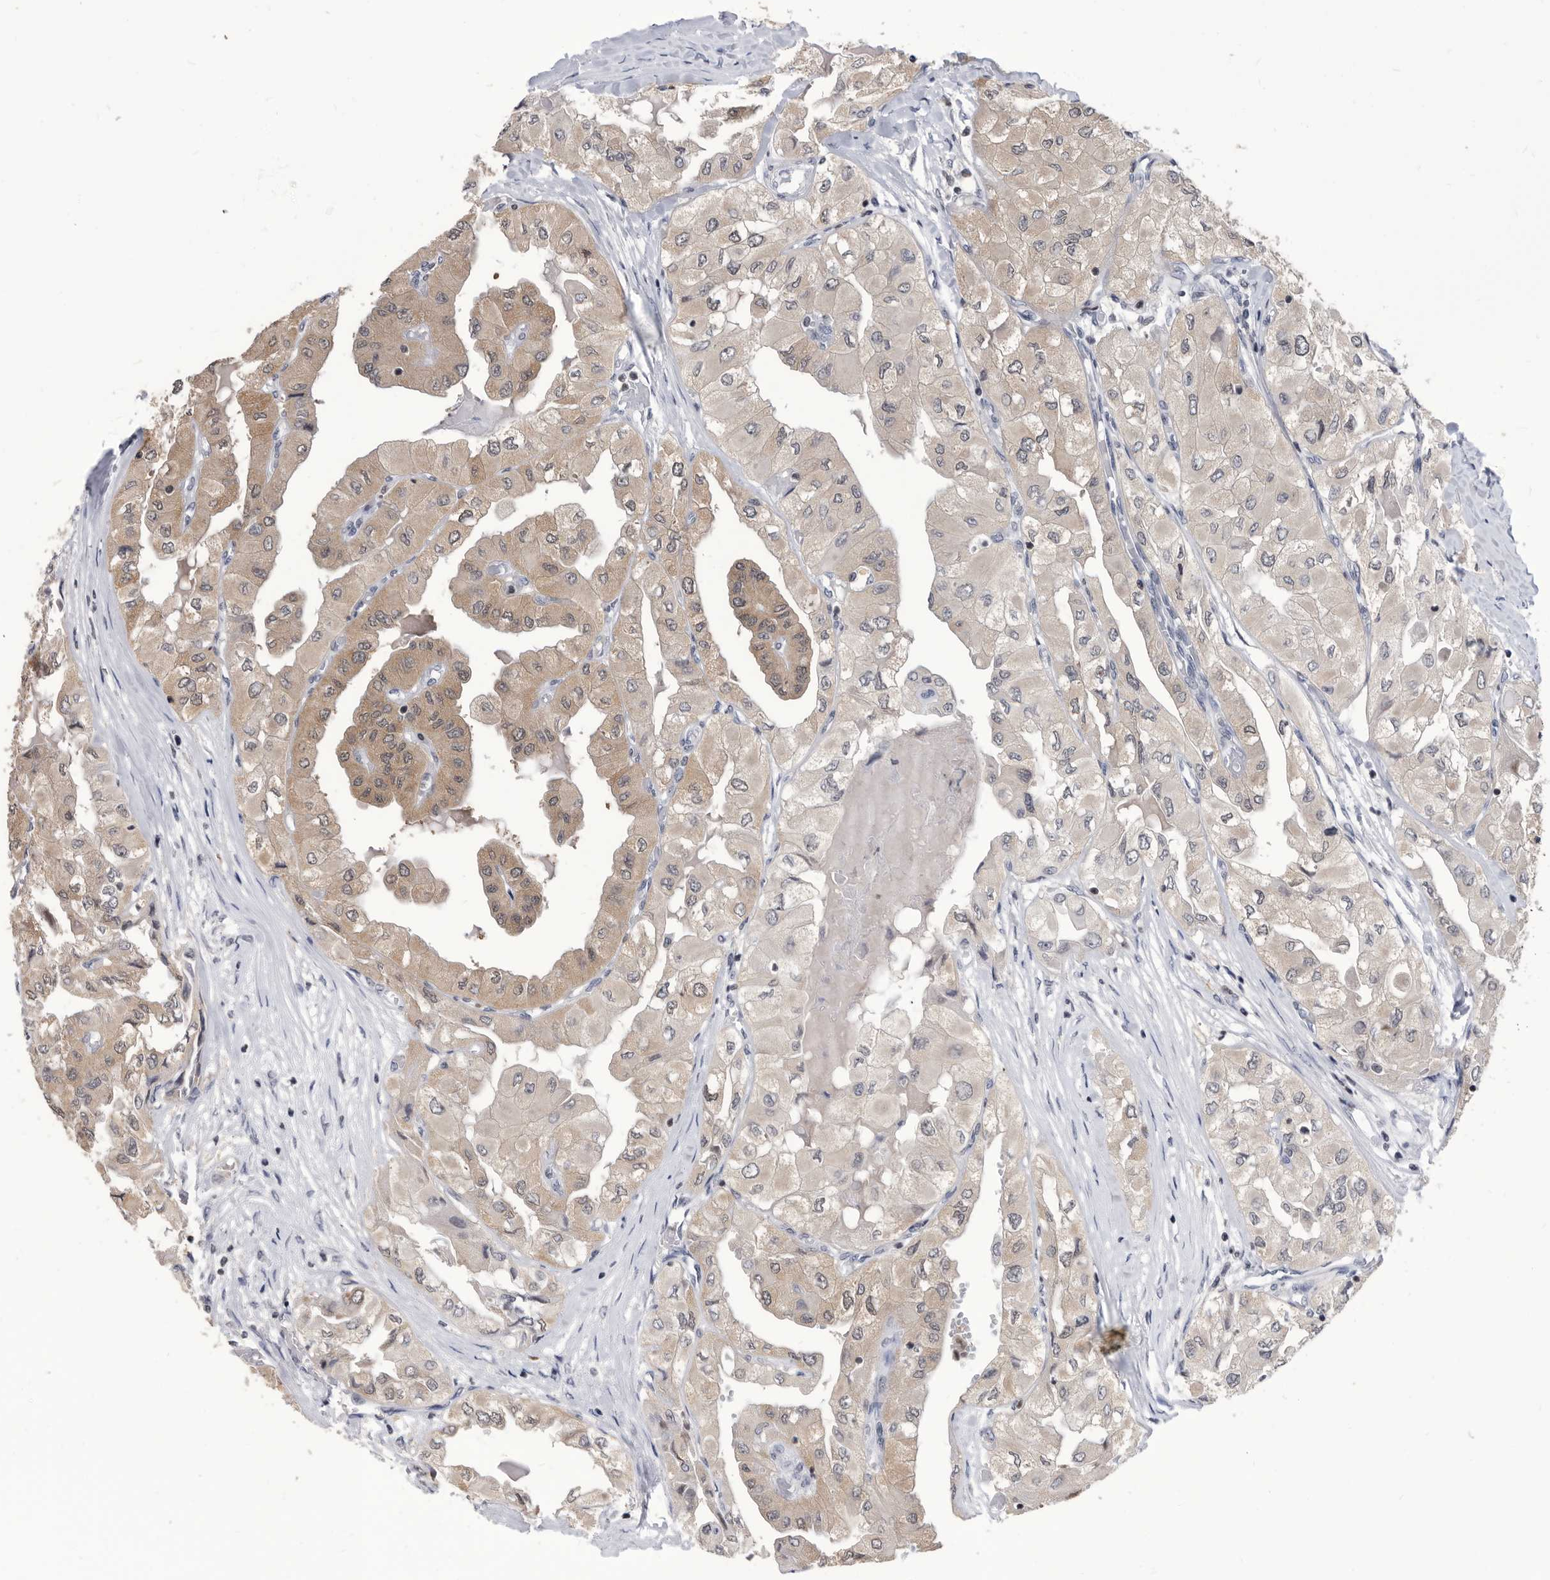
{"staining": {"intensity": "weak", "quantity": "25%-75%", "location": "cytoplasmic/membranous"}, "tissue": "thyroid cancer", "cell_type": "Tumor cells", "image_type": "cancer", "snomed": [{"axis": "morphology", "description": "Papillary adenocarcinoma, NOS"}, {"axis": "topography", "description": "Thyroid gland"}], "caption": "A histopathology image of papillary adenocarcinoma (thyroid) stained for a protein shows weak cytoplasmic/membranous brown staining in tumor cells.", "gene": "TSTD1", "patient": {"sex": "female", "age": 59}}